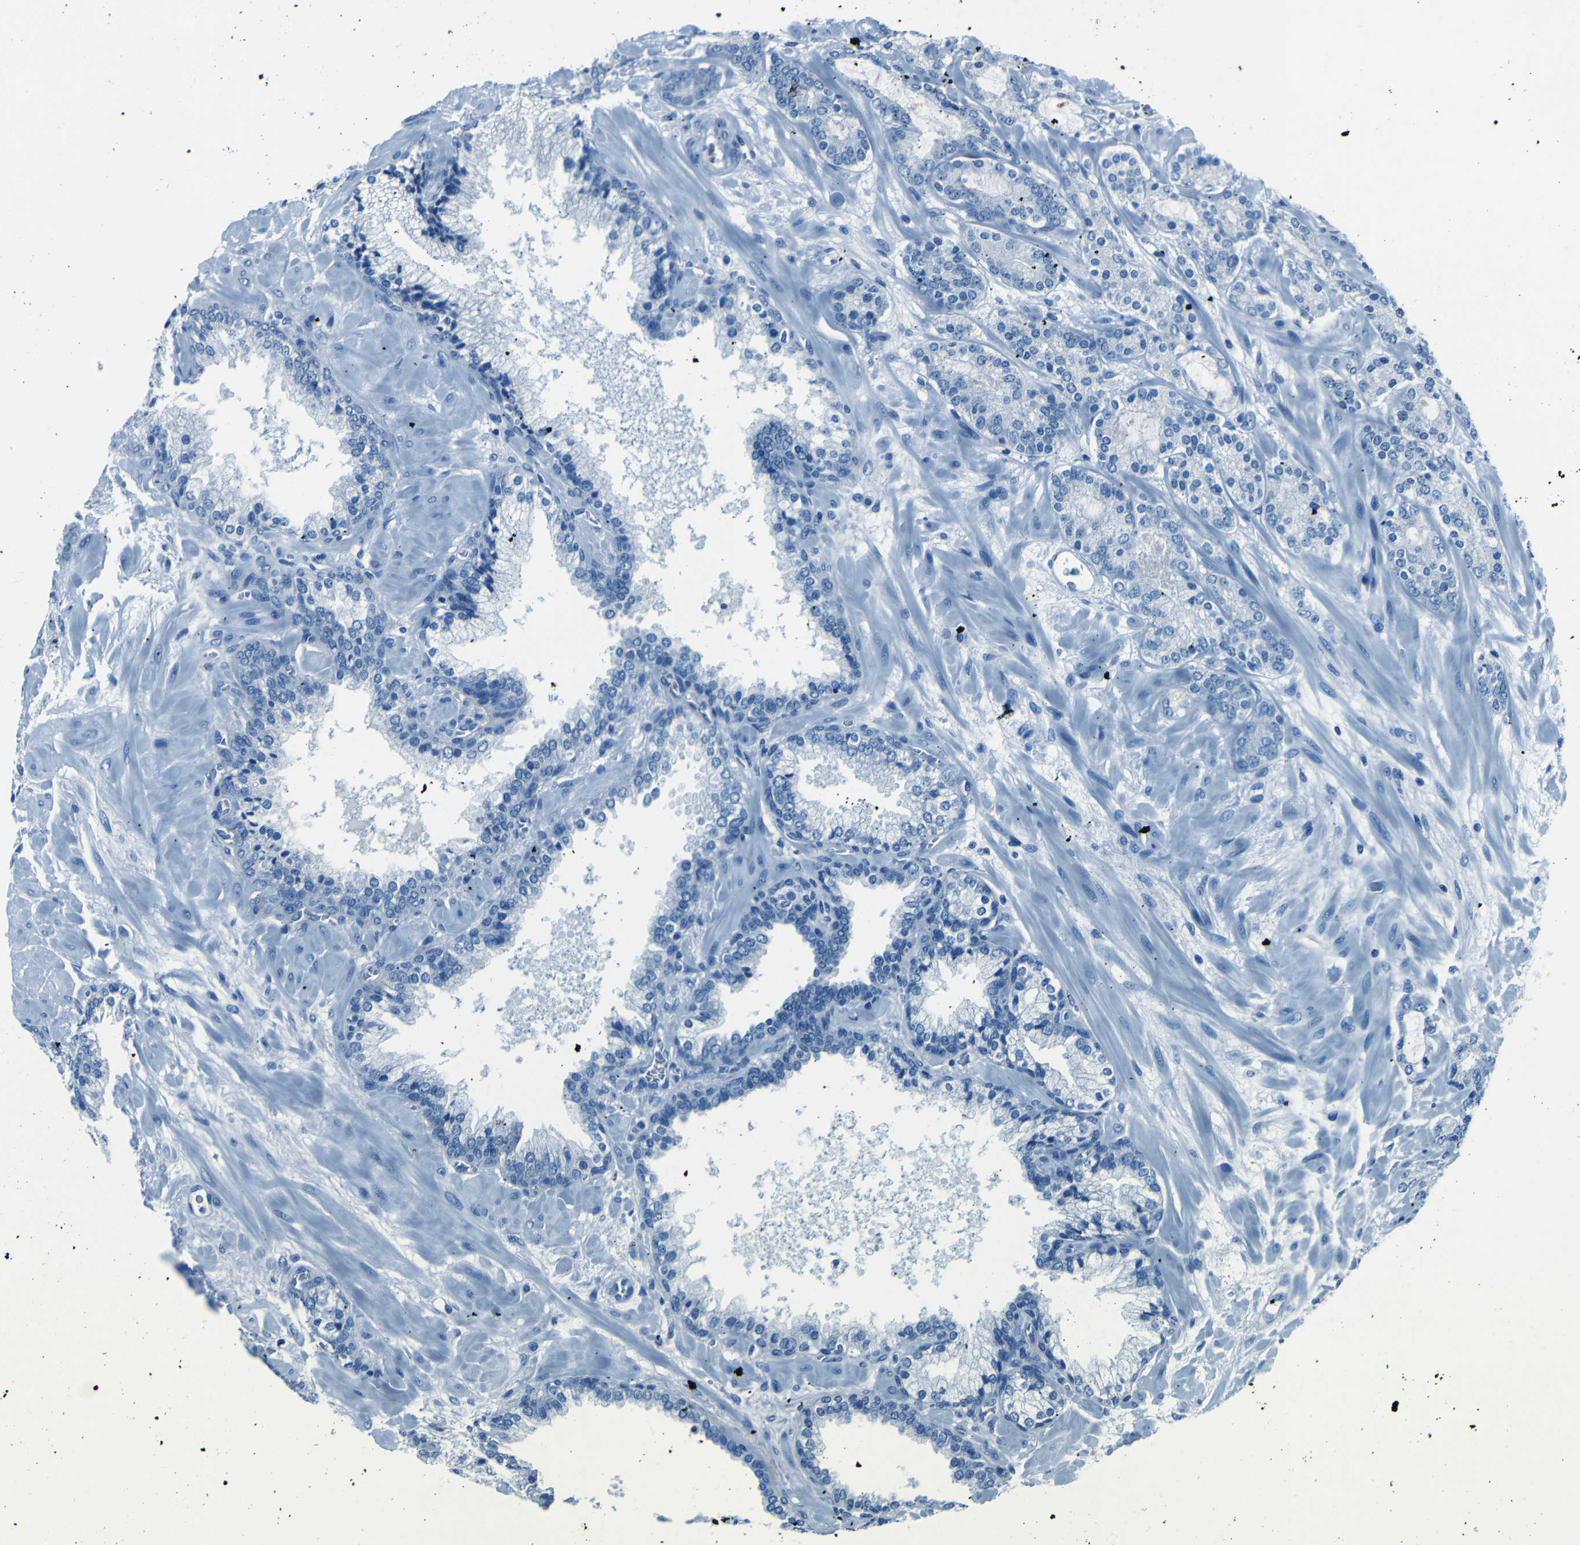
{"staining": {"intensity": "negative", "quantity": "none", "location": "none"}, "tissue": "prostate cancer", "cell_type": "Tumor cells", "image_type": "cancer", "snomed": [{"axis": "morphology", "description": "Adenocarcinoma, Low grade"}, {"axis": "topography", "description": "Prostate"}], "caption": "Immunohistochemistry image of neoplastic tissue: prostate low-grade adenocarcinoma stained with DAB shows no significant protein expression in tumor cells.", "gene": "FBN2", "patient": {"sex": "male", "age": 63}}